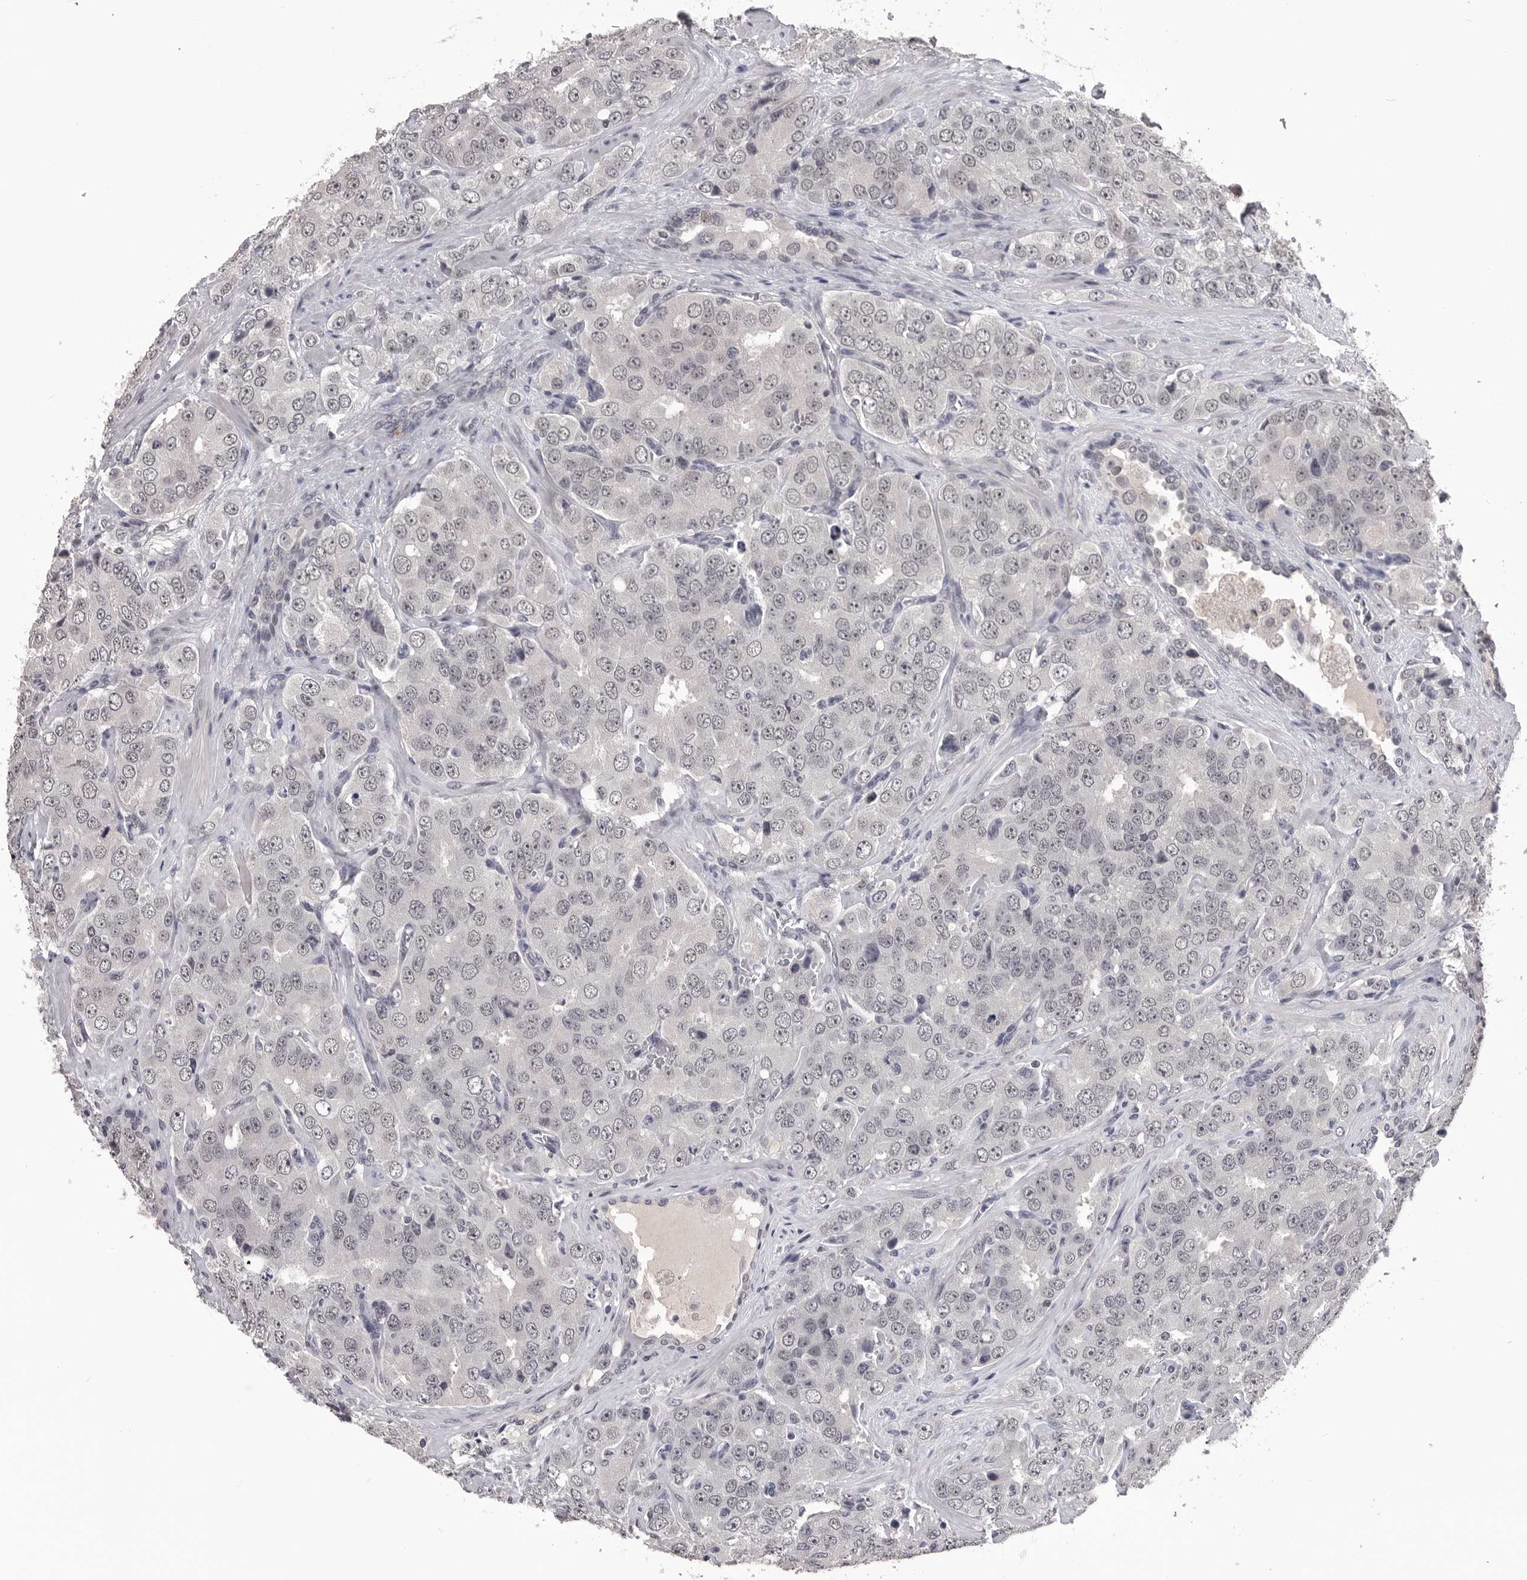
{"staining": {"intensity": "negative", "quantity": "none", "location": "none"}, "tissue": "prostate cancer", "cell_type": "Tumor cells", "image_type": "cancer", "snomed": [{"axis": "morphology", "description": "Adenocarcinoma, High grade"}, {"axis": "topography", "description": "Prostate"}], "caption": "This micrograph is of prostate cancer (high-grade adenocarcinoma) stained with IHC to label a protein in brown with the nuclei are counter-stained blue. There is no expression in tumor cells.", "gene": "DLG2", "patient": {"sex": "male", "age": 58}}